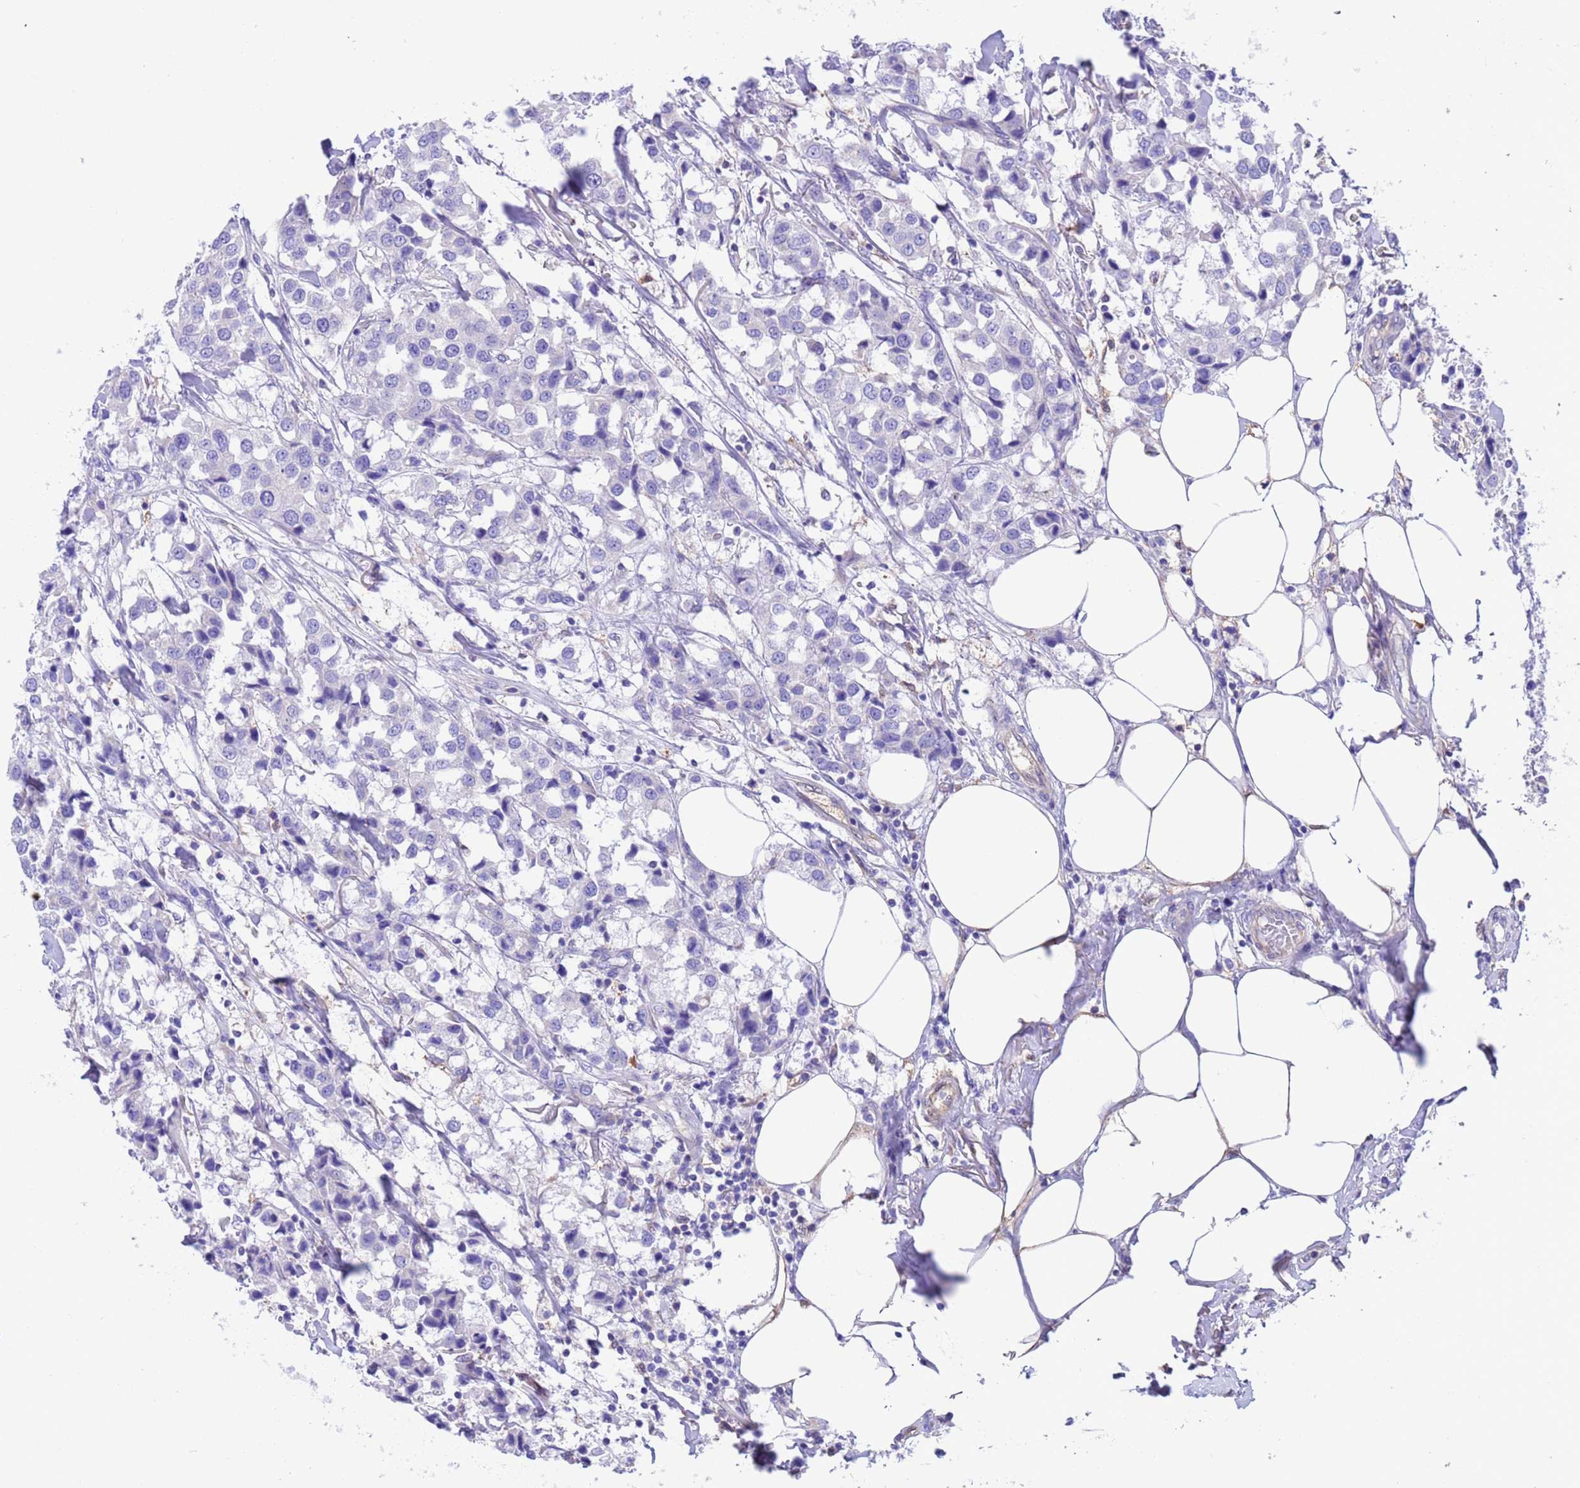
{"staining": {"intensity": "negative", "quantity": "none", "location": "none"}, "tissue": "breast cancer", "cell_type": "Tumor cells", "image_type": "cancer", "snomed": [{"axis": "morphology", "description": "Duct carcinoma"}, {"axis": "topography", "description": "Breast"}], "caption": "Tumor cells are negative for brown protein staining in breast invasive ductal carcinoma.", "gene": "C6orf47", "patient": {"sex": "female", "age": 80}}